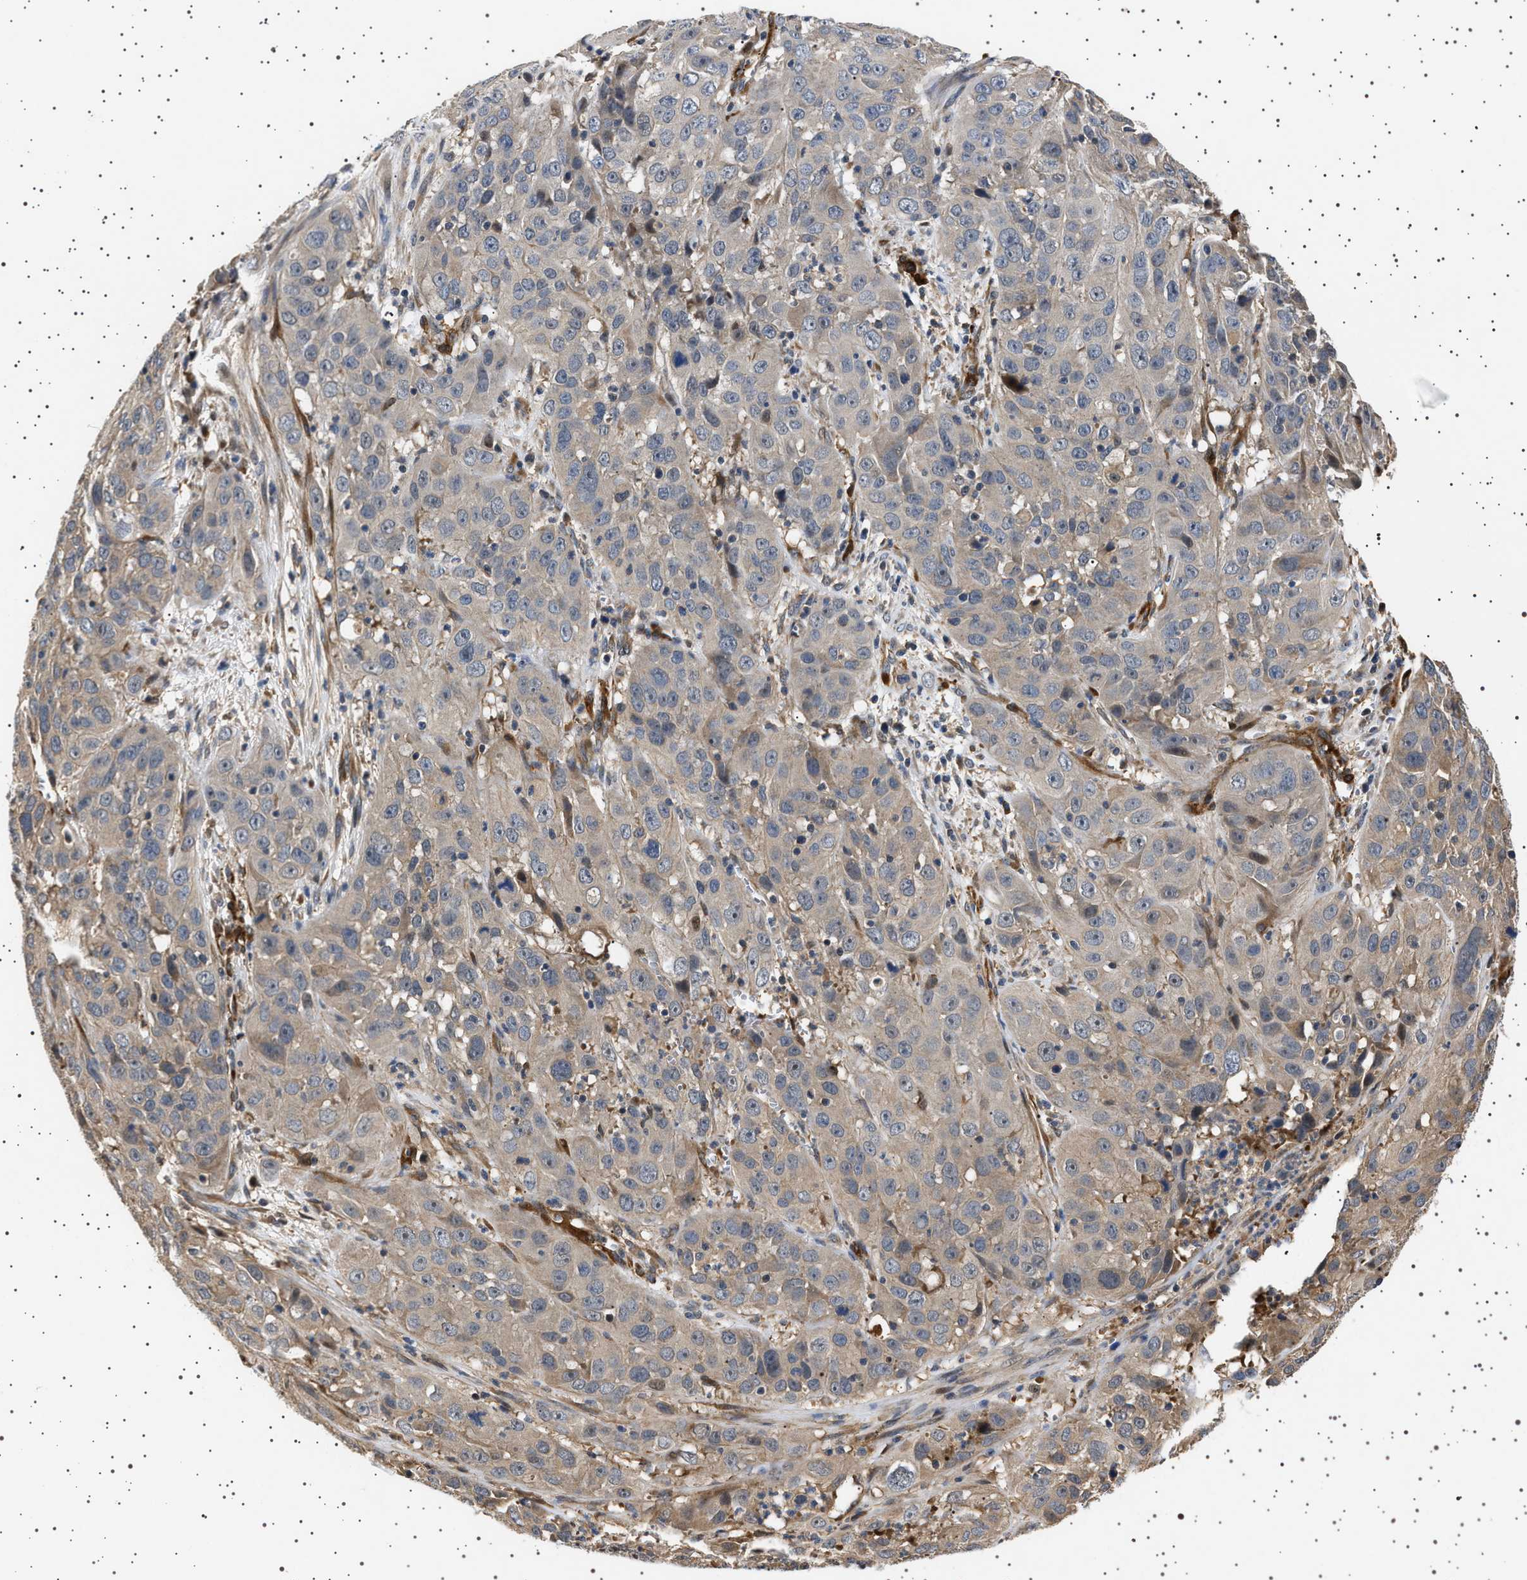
{"staining": {"intensity": "weak", "quantity": ">75%", "location": "cytoplasmic/membranous"}, "tissue": "cervical cancer", "cell_type": "Tumor cells", "image_type": "cancer", "snomed": [{"axis": "morphology", "description": "Squamous cell carcinoma, NOS"}, {"axis": "topography", "description": "Cervix"}], "caption": "Immunohistochemical staining of cervical squamous cell carcinoma displays weak cytoplasmic/membranous protein expression in about >75% of tumor cells.", "gene": "GUCY1B1", "patient": {"sex": "female", "age": 32}}